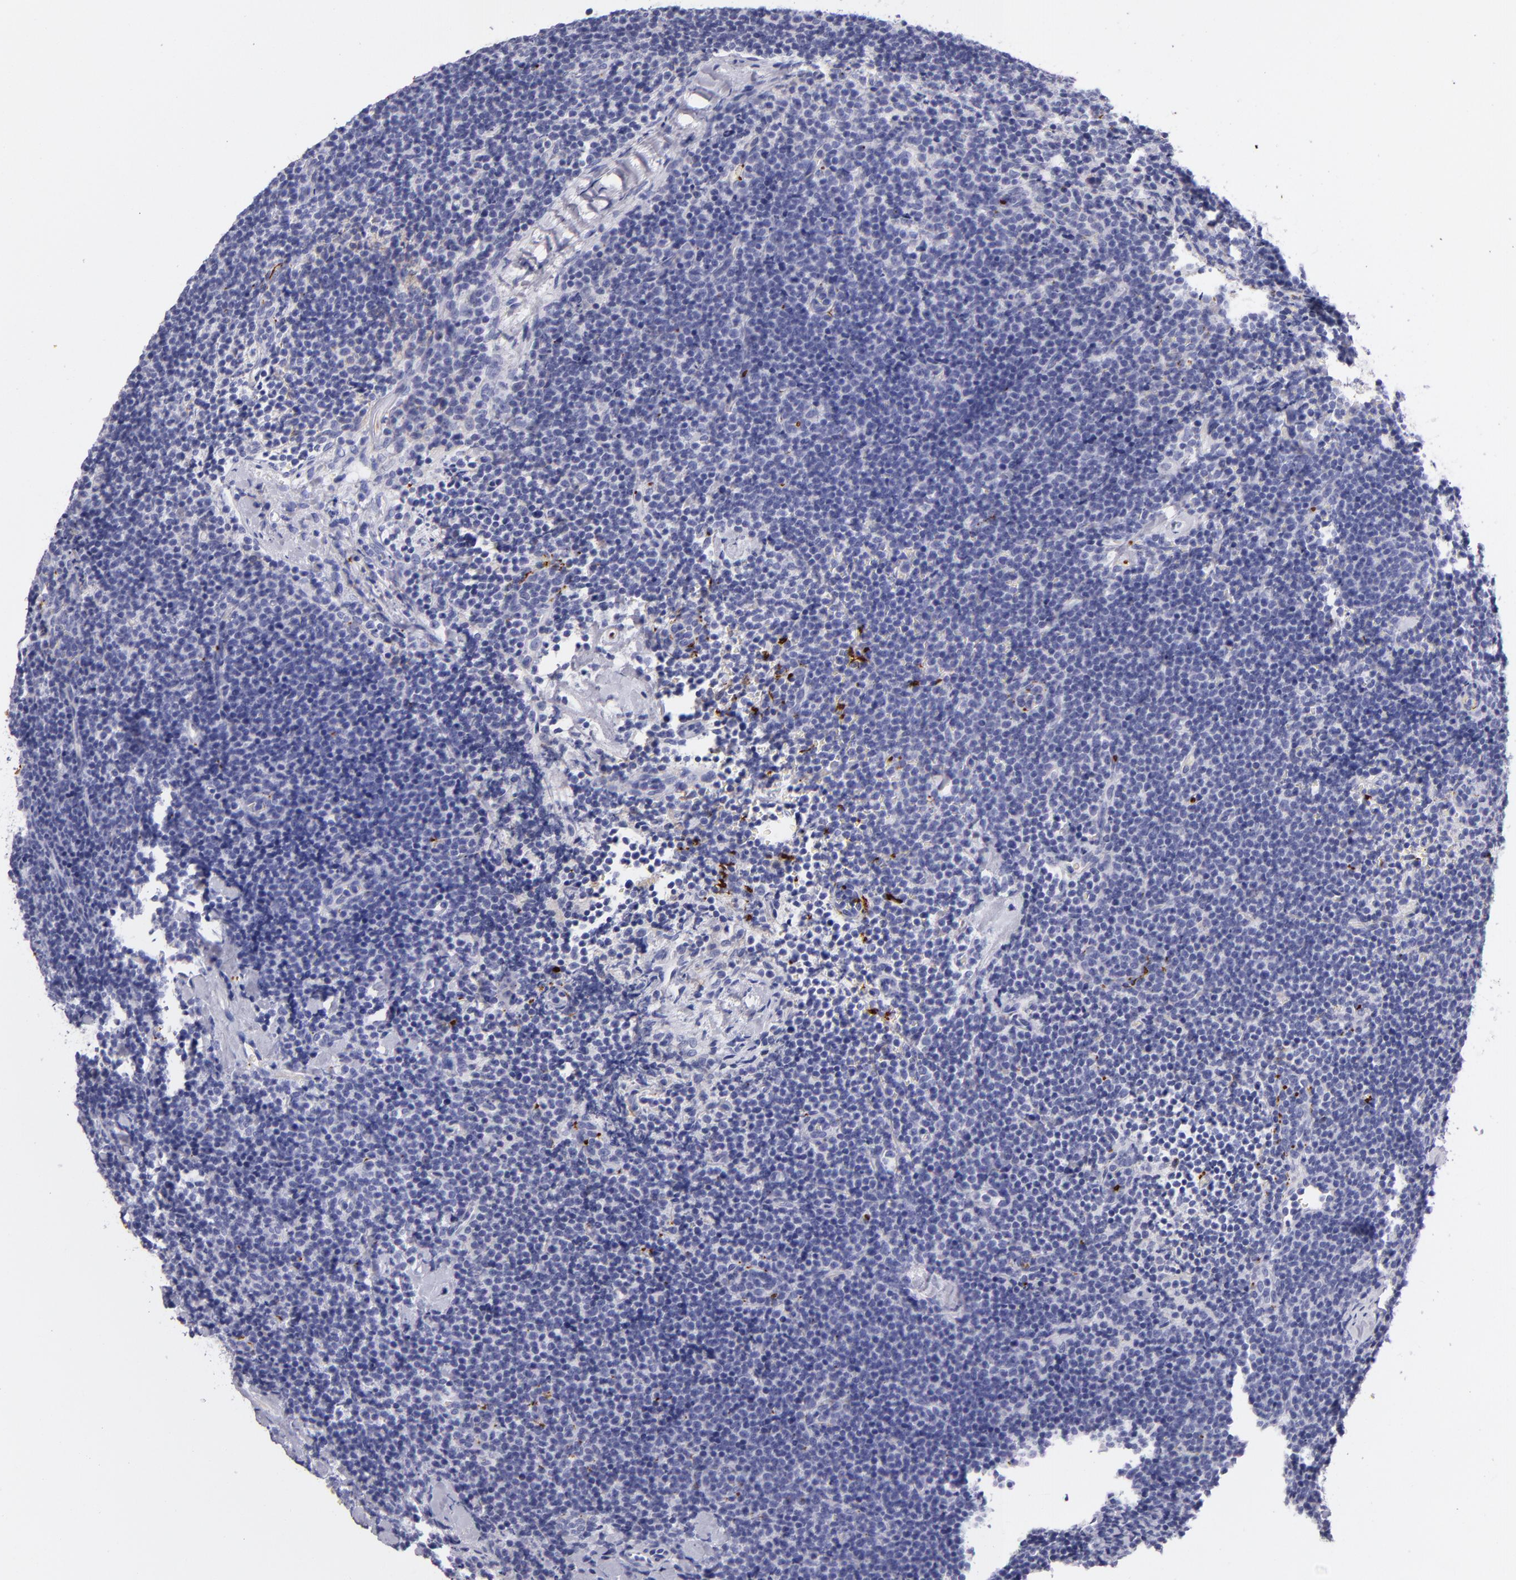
{"staining": {"intensity": "negative", "quantity": "none", "location": "none"}, "tissue": "lymphoma", "cell_type": "Tumor cells", "image_type": "cancer", "snomed": [{"axis": "morphology", "description": "Malignant lymphoma, non-Hodgkin's type, High grade"}, {"axis": "topography", "description": "Lymph node"}], "caption": "Tumor cells show no significant positivity in lymphoma.", "gene": "GP1BA", "patient": {"sex": "female", "age": 58}}